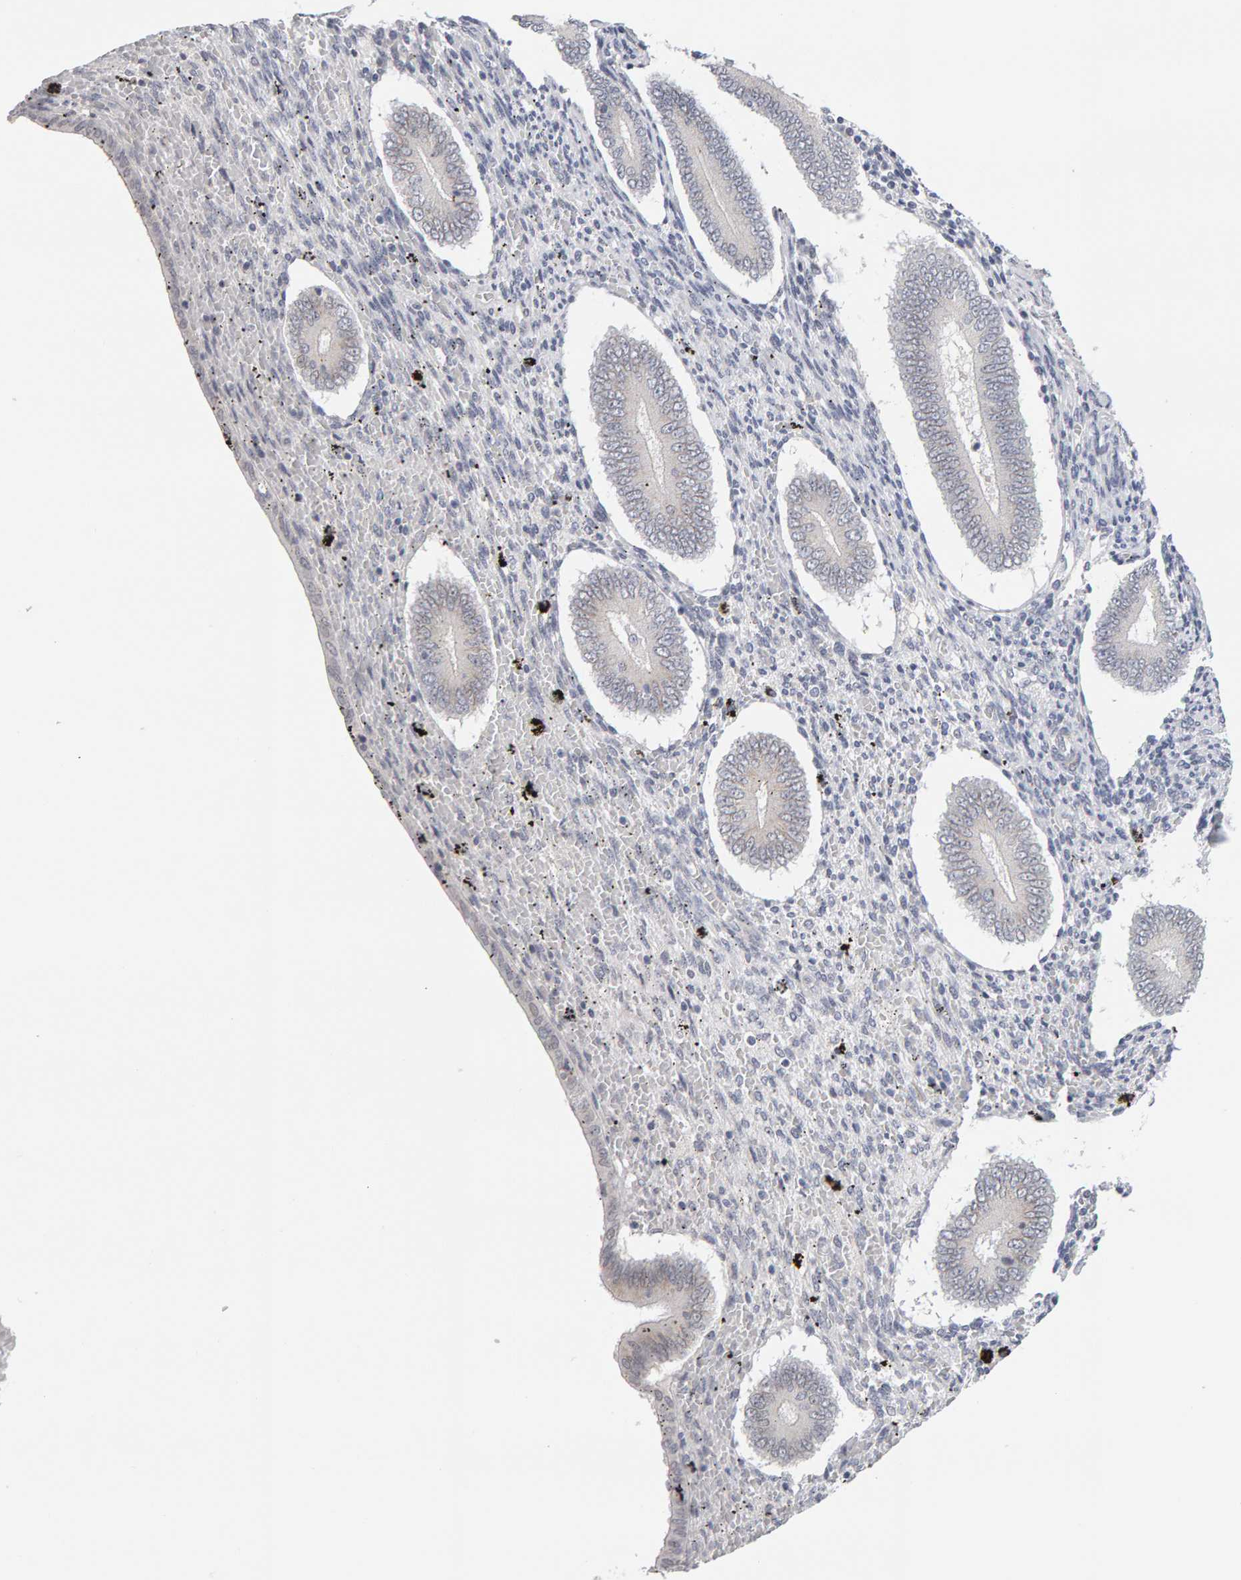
{"staining": {"intensity": "negative", "quantity": "none", "location": "none"}, "tissue": "endometrium", "cell_type": "Cells in endometrial stroma", "image_type": "normal", "snomed": [{"axis": "morphology", "description": "Normal tissue, NOS"}, {"axis": "topography", "description": "Endometrium"}], "caption": "An immunohistochemistry image of normal endometrium is shown. There is no staining in cells in endometrial stroma of endometrium.", "gene": "HNF4A", "patient": {"sex": "female", "age": 42}}